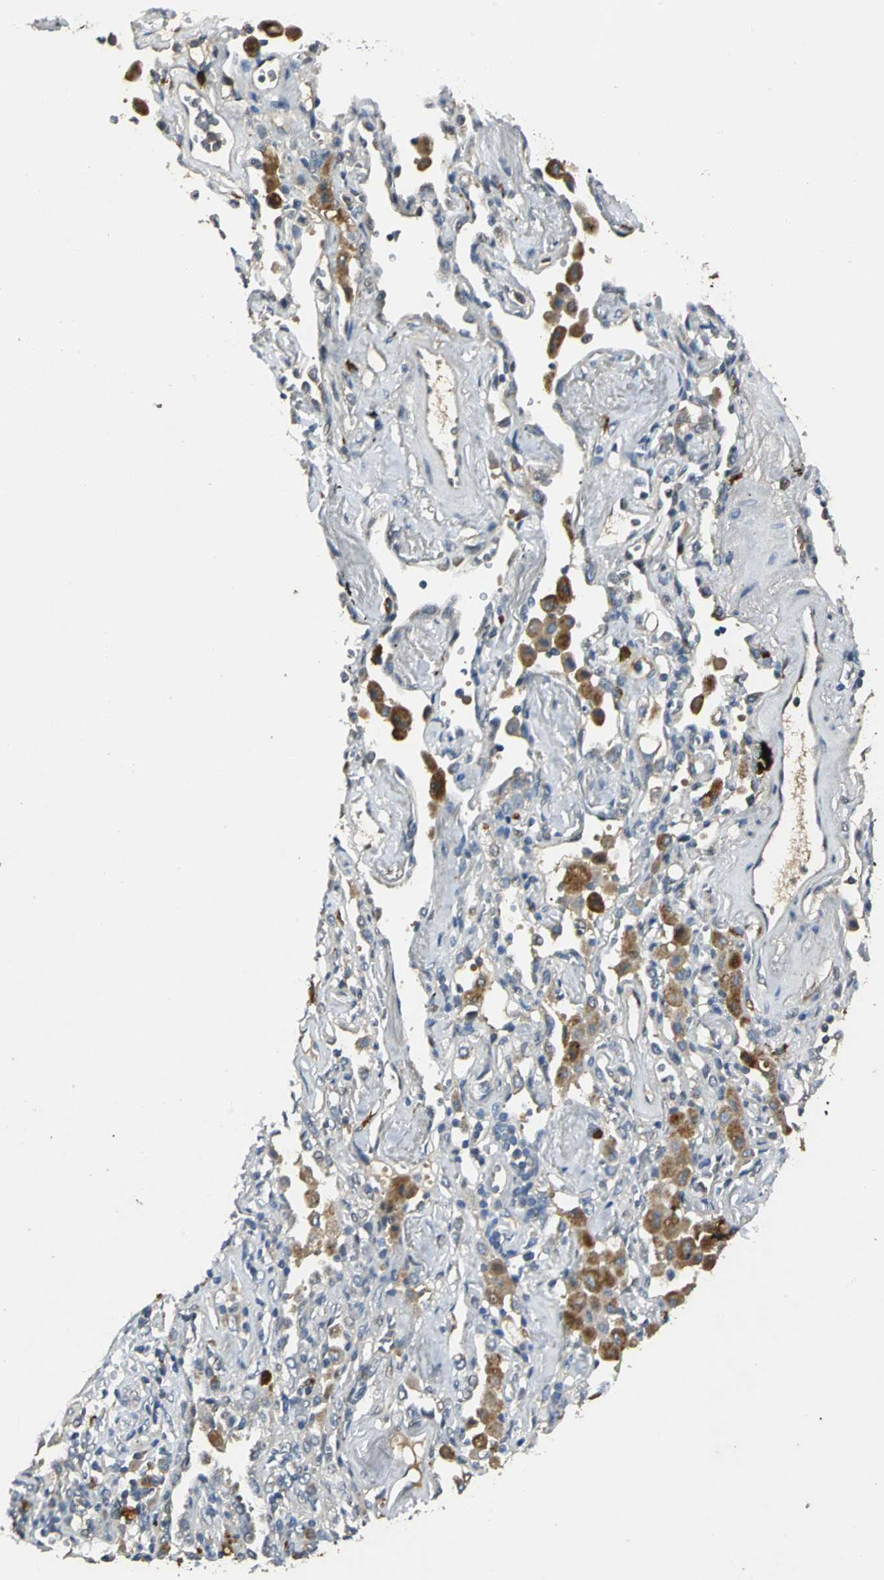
{"staining": {"intensity": "negative", "quantity": "none", "location": "none"}, "tissue": "lung cancer", "cell_type": "Tumor cells", "image_type": "cancer", "snomed": [{"axis": "morphology", "description": "Squamous cell carcinoma, NOS"}, {"axis": "topography", "description": "Lung"}], "caption": "Immunohistochemistry (IHC) image of neoplastic tissue: human squamous cell carcinoma (lung) stained with DAB shows no significant protein positivity in tumor cells.", "gene": "PROC", "patient": {"sex": "female", "age": 67}}